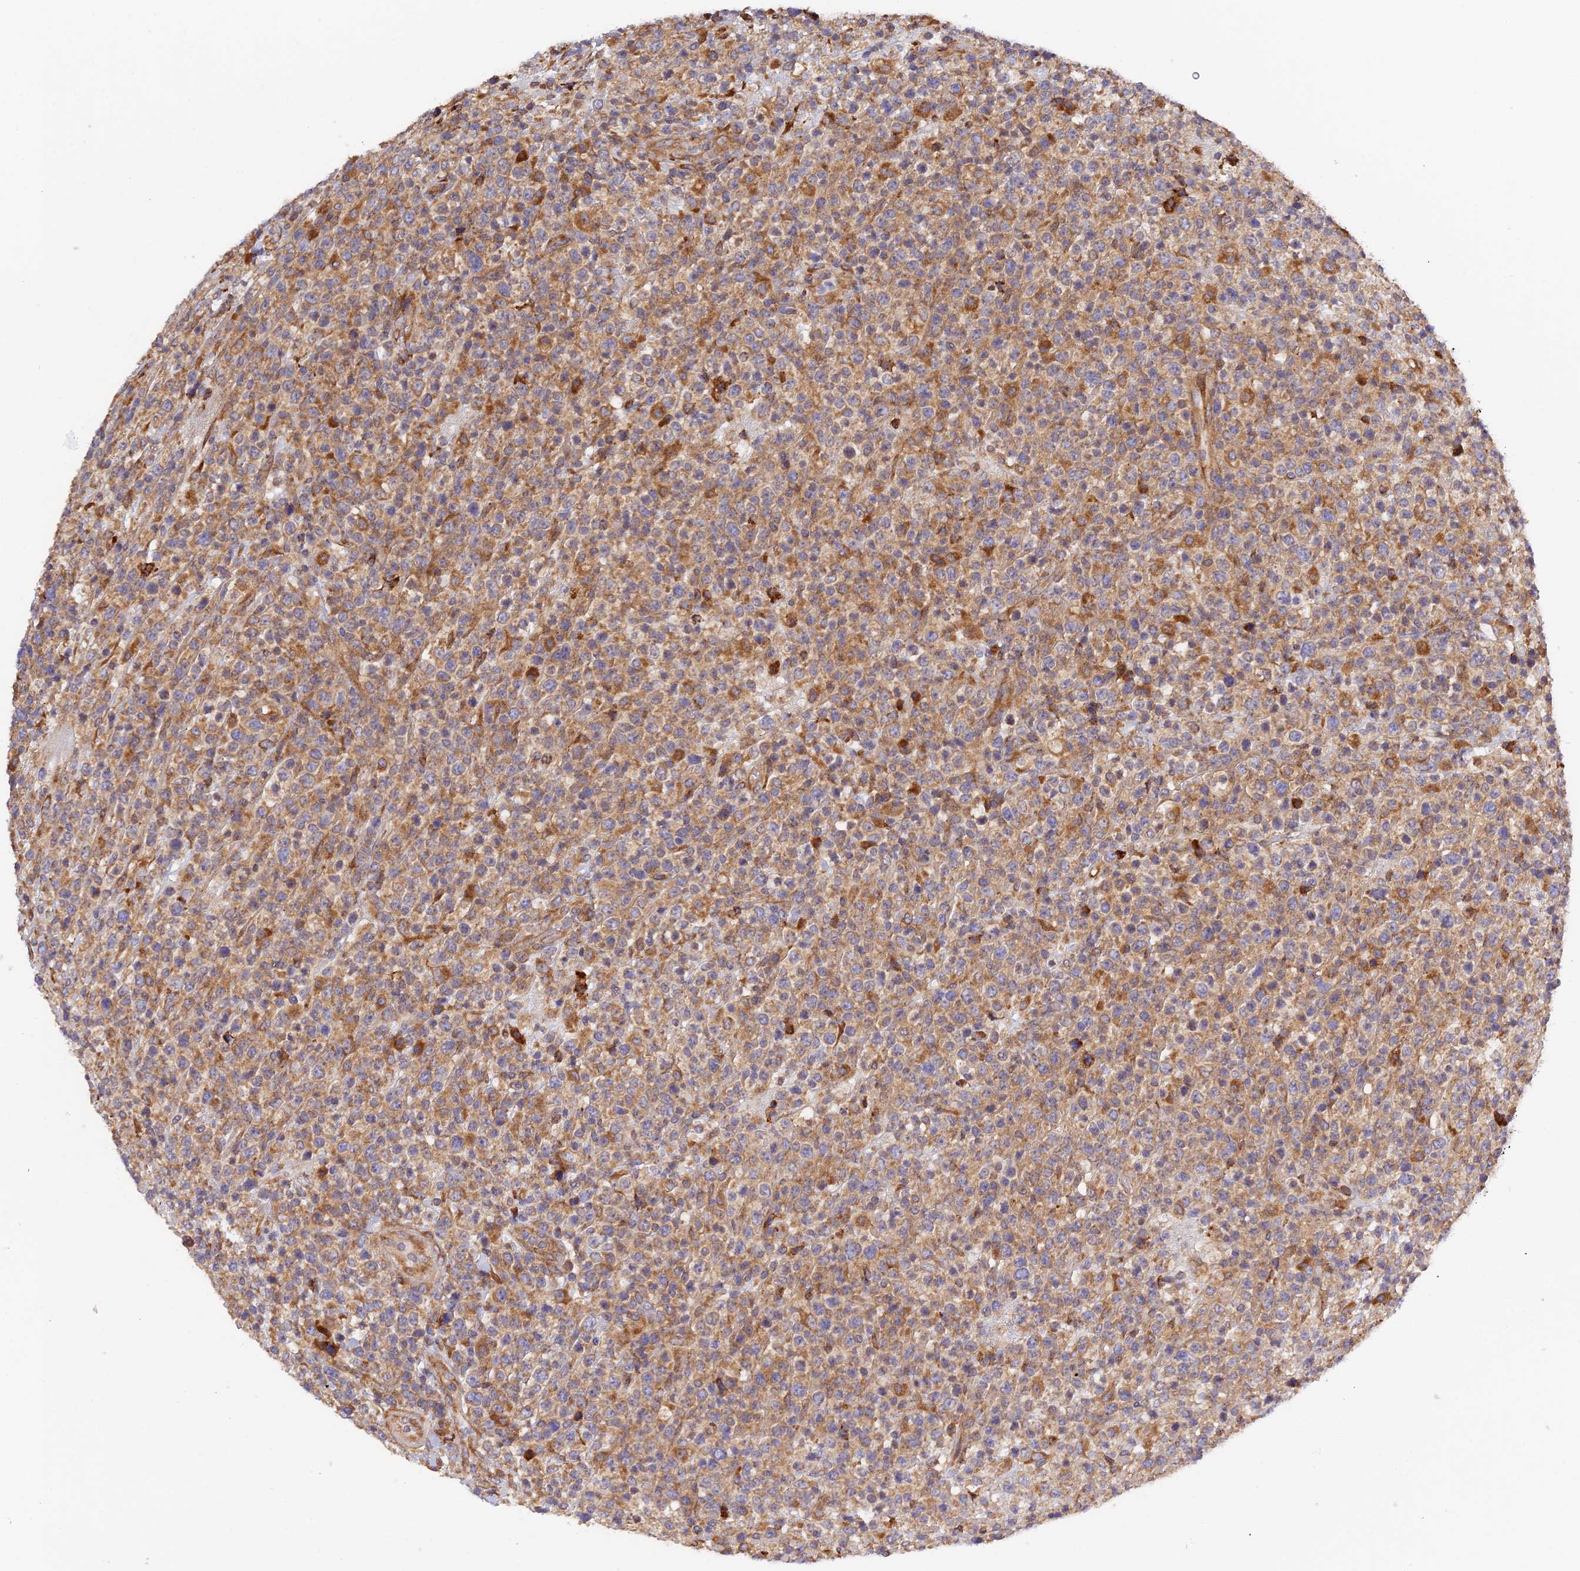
{"staining": {"intensity": "moderate", "quantity": ">75%", "location": "cytoplasmic/membranous"}, "tissue": "lymphoma", "cell_type": "Tumor cells", "image_type": "cancer", "snomed": [{"axis": "morphology", "description": "Malignant lymphoma, non-Hodgkin's type, High grade"}, {"axis": "topography", "description": "Colon"}], "caption": "IHC histopathology image of malignant lymphoma, non-Hodgkin's type (high-grade) stained for a protein (brown), which shows medium levels of moderate cytoplasmic/membranous positivity in approximately >75% of tumor cells.", "gene": "RPL5", "patient": {"sex": "female", "age": 53}}